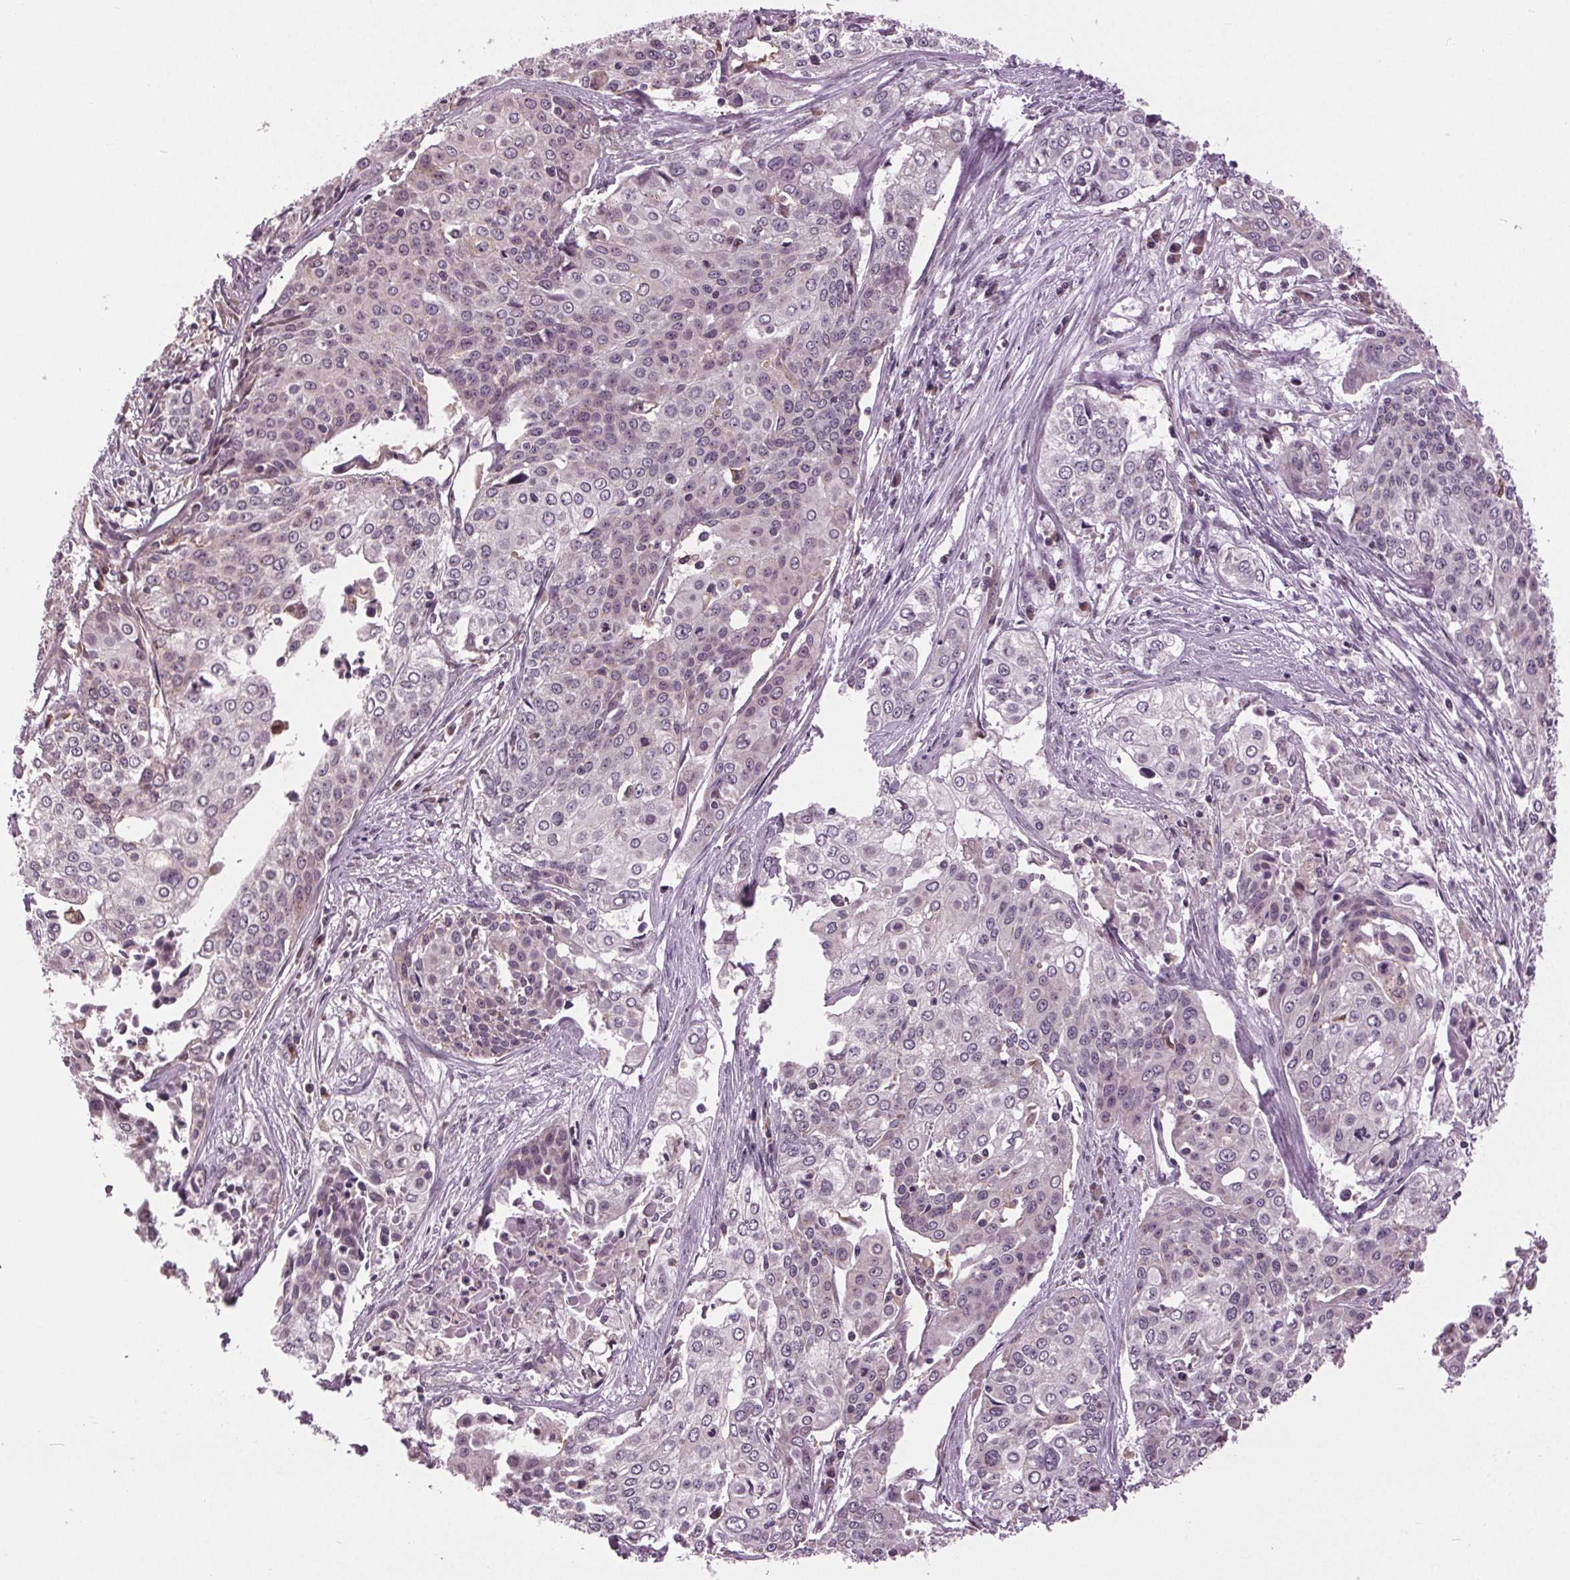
{"staining": {"intensity": "weak", "quantity": "<25%", "location": "nuclear"}, "tissue": "cervical cancer", "cell_type": "Tumor cells", "image_type": "cancer", "snomed": [{"axis": "morphology", "description": "Squamous cell carcinoma, NOS"}, {"axis": "topography", "description": "Cervix"}], "caption": "The immunohistochemistry photomicrograph has no significant positivity in tumor cells of squamous cell carcinoma (cervical) tissue. (DAB (3,3'-diaminobenzidine) immunohistochemistry with hematoxylin counter stain).", "gene": "BSDC1", "patient": {"sex": "female", "age": 39}}